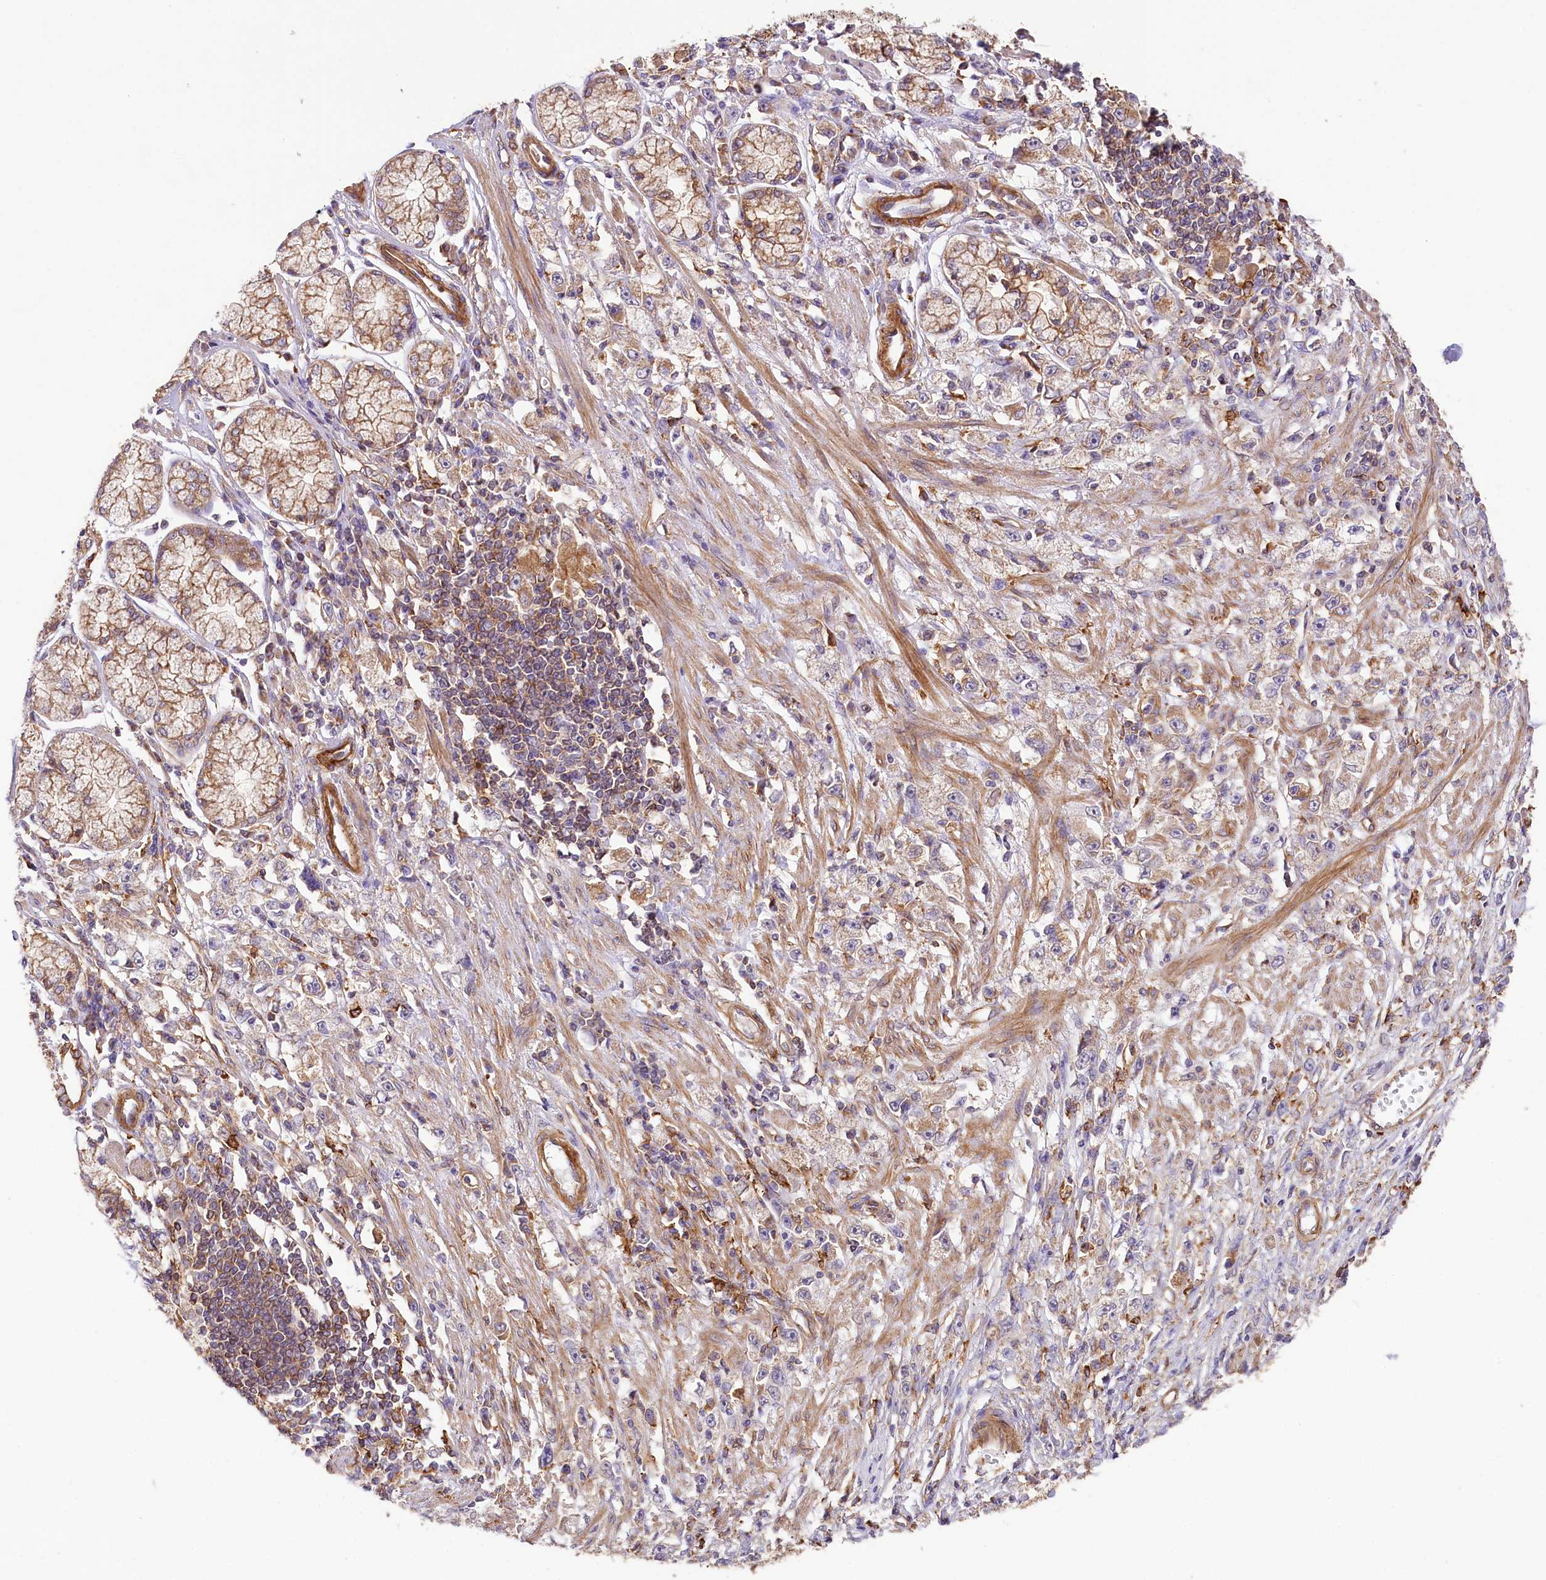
{"staining": {"intensity": "weak", "quantity": "25%-75%", "location": "cytoplasmic/membranous"}, "tissue": "stomach cancer", "cell_type": "Tumor cells", "image_type": "cancer", "snomed": [{"axis": "morphology", "description": "Adenocarcinoma, NOS"}, {"axis": "topography", "description": "Stomach"}], "caption": "Stomach adenocarcinoma was stained to show a protein in brown. There is low levels of weak cytoplasmic/membranous expression in approximately 25%-75% of tumor cells.", "gene": "CSAD", "patient": {"sex": "female", "age": 59}}